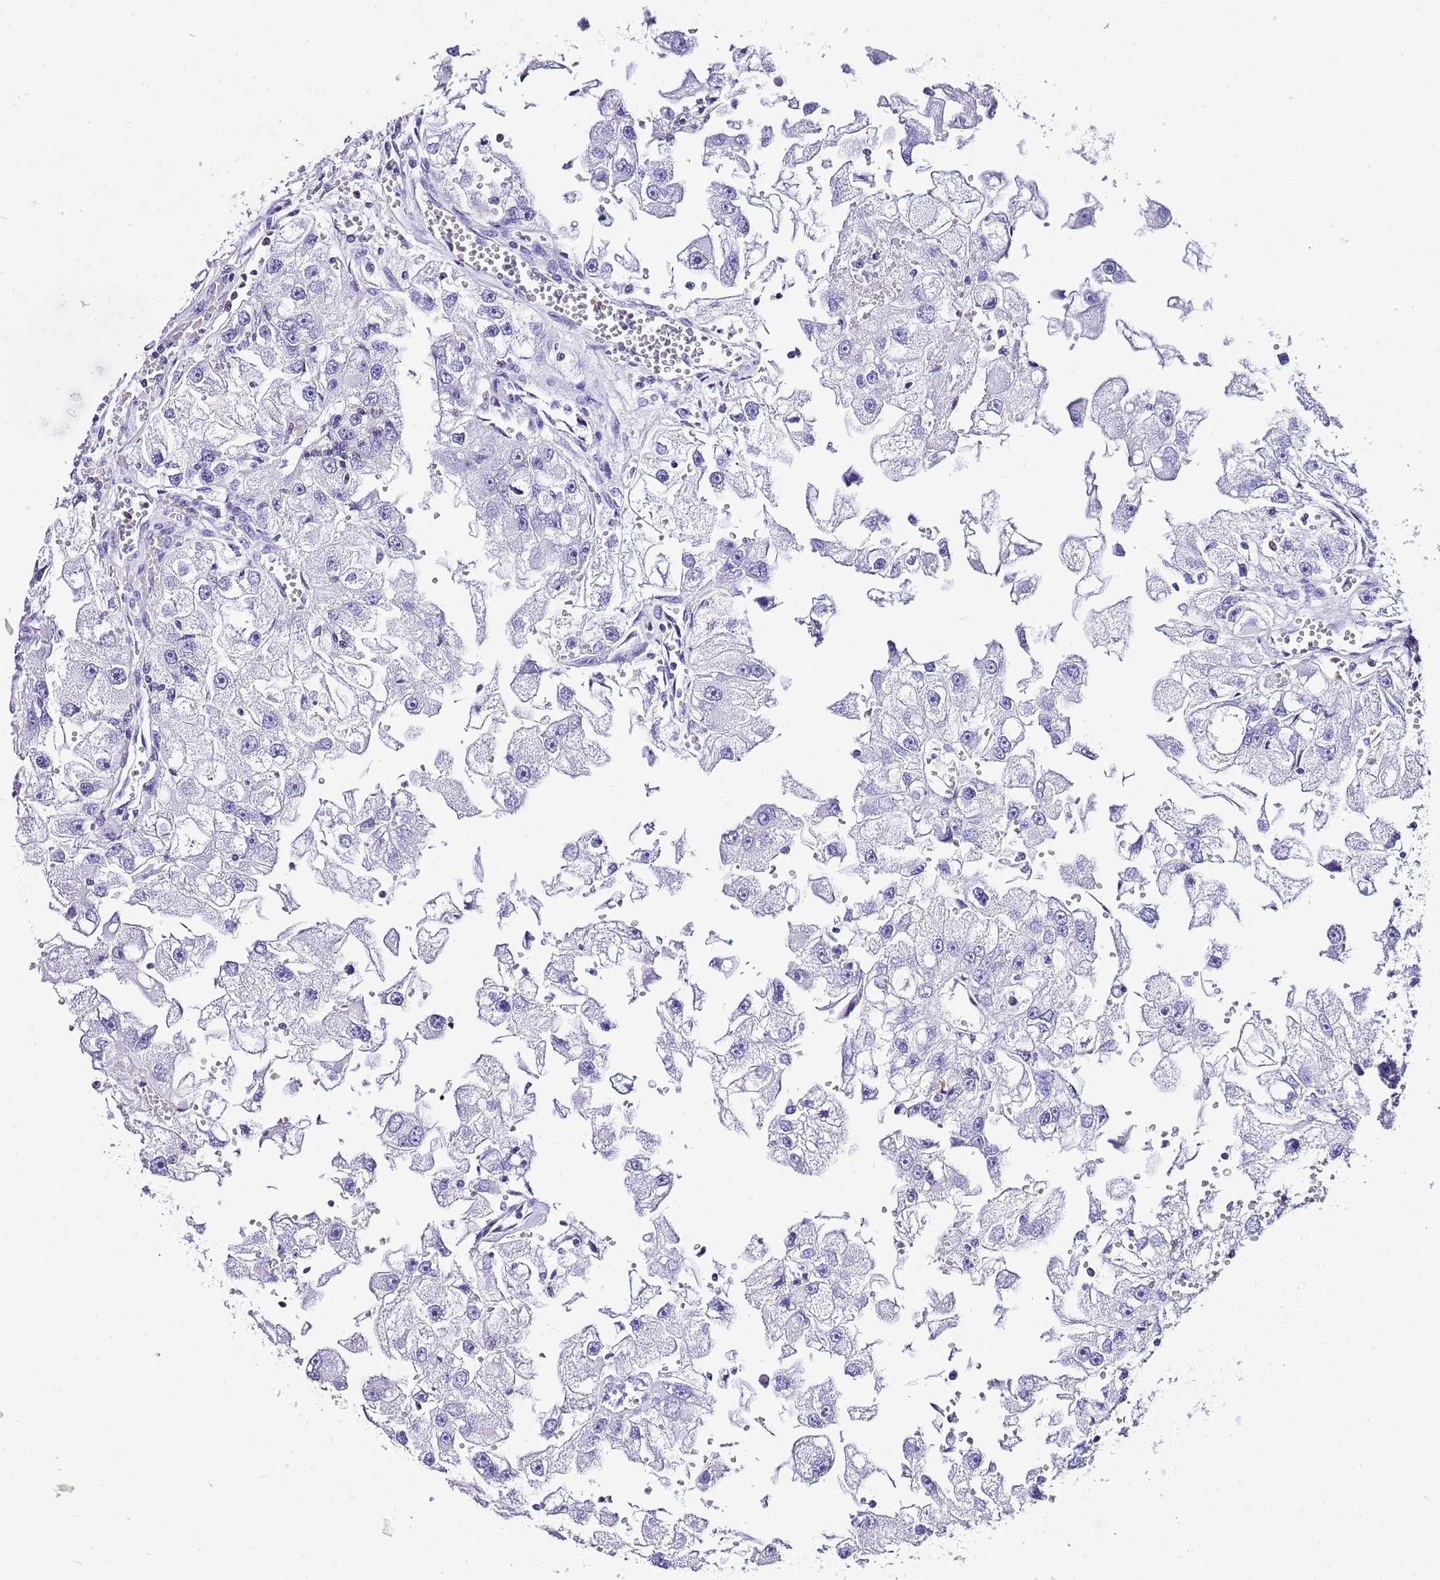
{"staining": {"intensity": "negative", "quantity": "none", "location": "none"}, "tissue": "renal cancer", "cell_type": "Tumor cells", "image_type": "cancer", "snomed": [{"axis": "morphology", "description": "Adenocarcinoma, NOS"}, {"axis": "topography", "description": "Kidney"}], "caption": "Tumor cells show no significant protein expression in renal adenocarcinoma.", "gene": "CNN2", "patient": {"sex": "male", "age": 63}}